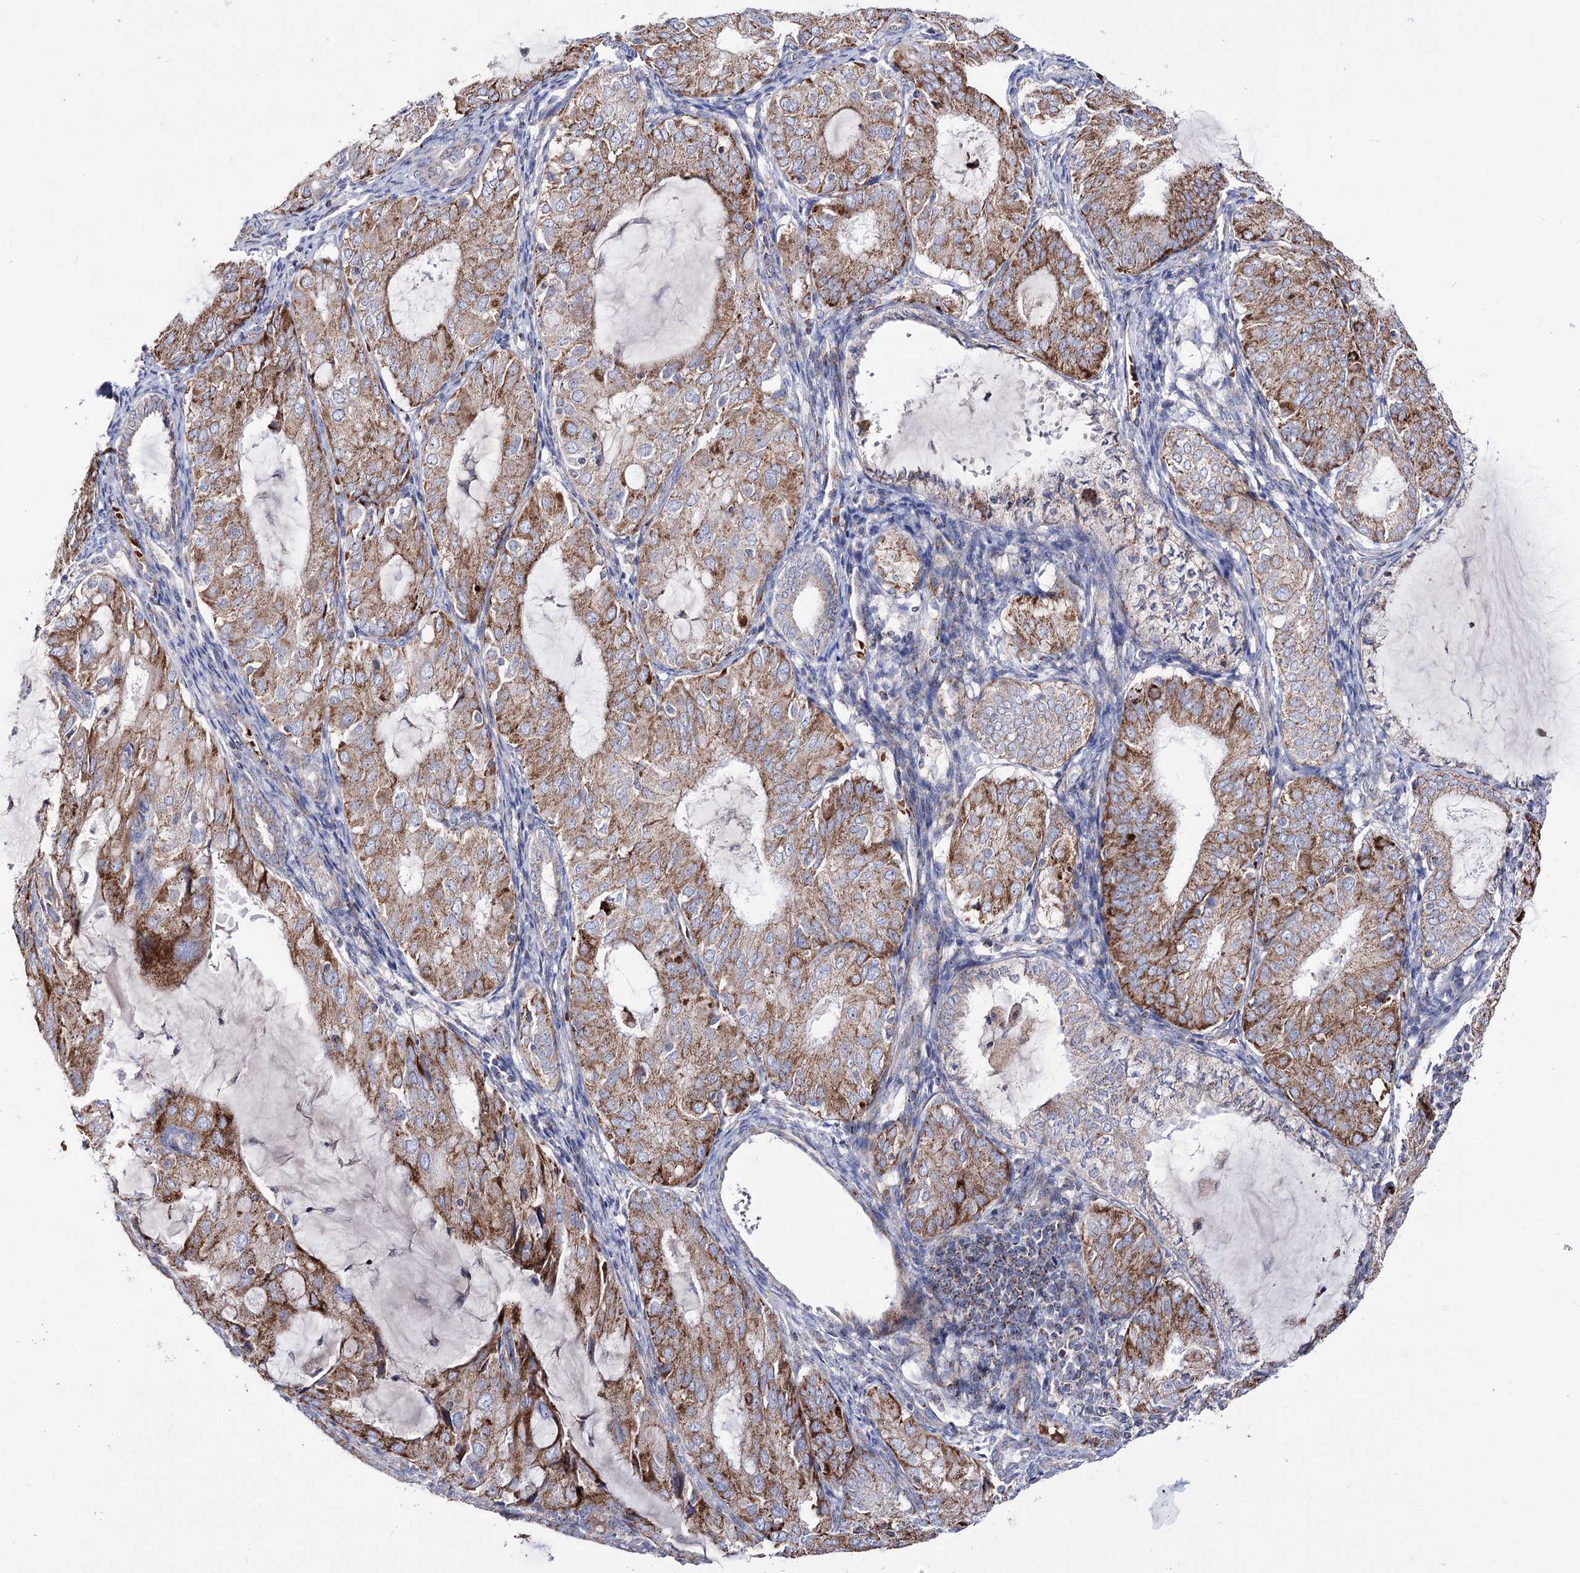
{"staining": {"intensity": "moderate", "quantity": ">75%", "location": "cytoplasmic/membranous"}, "tissue": "endometrial cancer", "cell_type": "Tumor cells", "image_type": "cancer", "snomed": [{"axis": "morphology", "description": "Adenocarcinoma, NOS"}, {"axis": "topography", "description": "Endometrium"}], "caption": "Immunohistochemical staining of human endometrial cancer displays medium levels of moderate cytoplasmic/membranous positivity in about >75% of tumor cells. The protein is stained brown, and the nuclei are stained in blue (DAB (3,3'-diaminobenzidine) IHC with brightfield microscopy, high magnification).", "gene": "OSBPL5", "patient": {"sex": "female", "age": 81}}